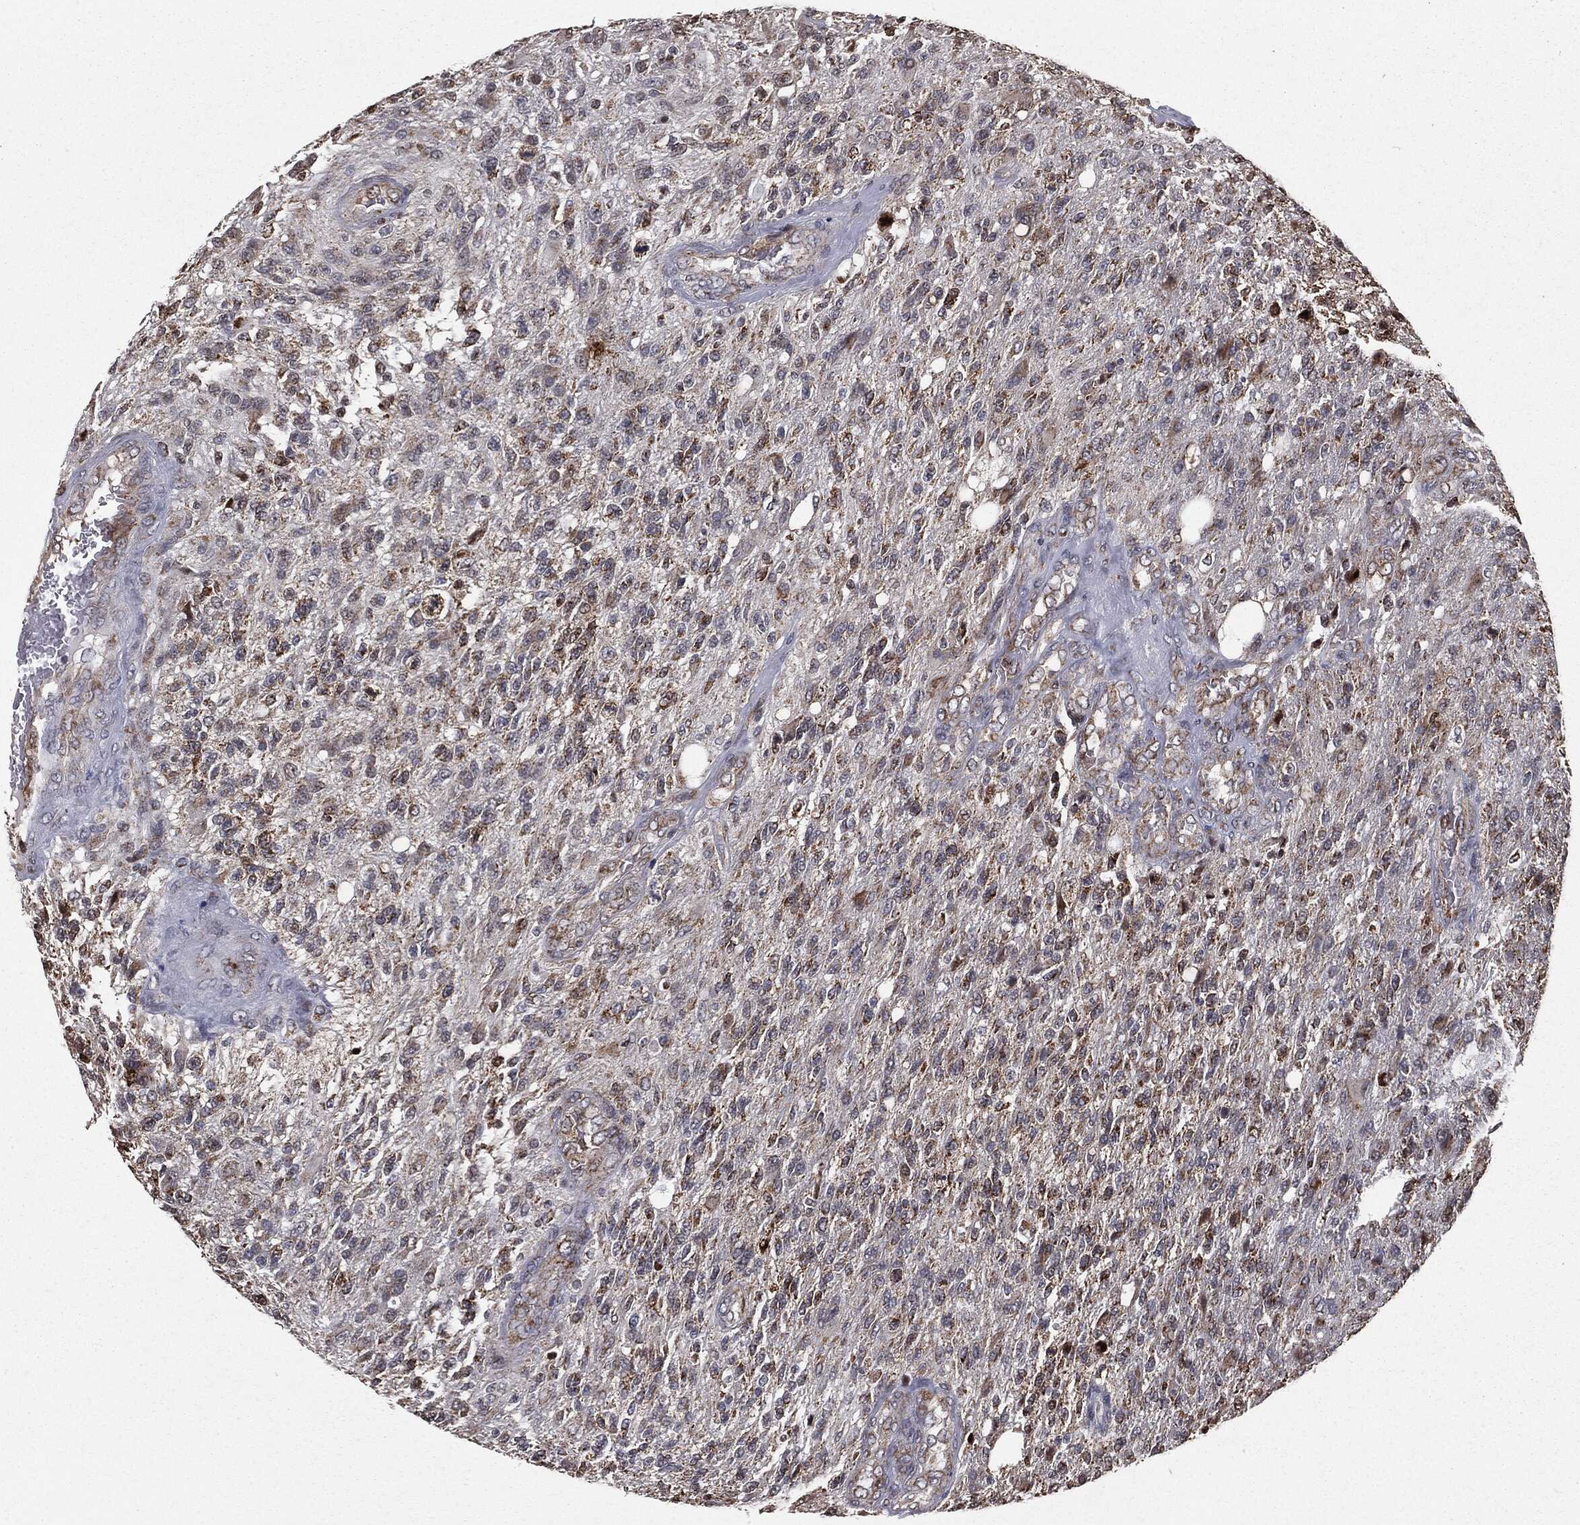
{"staining": {"intensity": "moderate", "quantity": "<25%", "location": "cytoplasmic/membranous"}, "tissue": "glioma", "cell_type": "Tumor cells", "image_type": "cancer", "snomed": [{"axis": "morphology", "description": "Glioma, malignant, High grade"}, {"axis": "topography", "description": "Brain"}], "caption": "A low amount of moderate cytoplasmic/membranous positivity is appreciated in about <25% of tumor cells in high-grade glioma (malignant) tissue. (IHC, brightfield microscopy, high magnification).", "gene": "CHCHD2", "patient": {"sex": "male", "age": 56}}